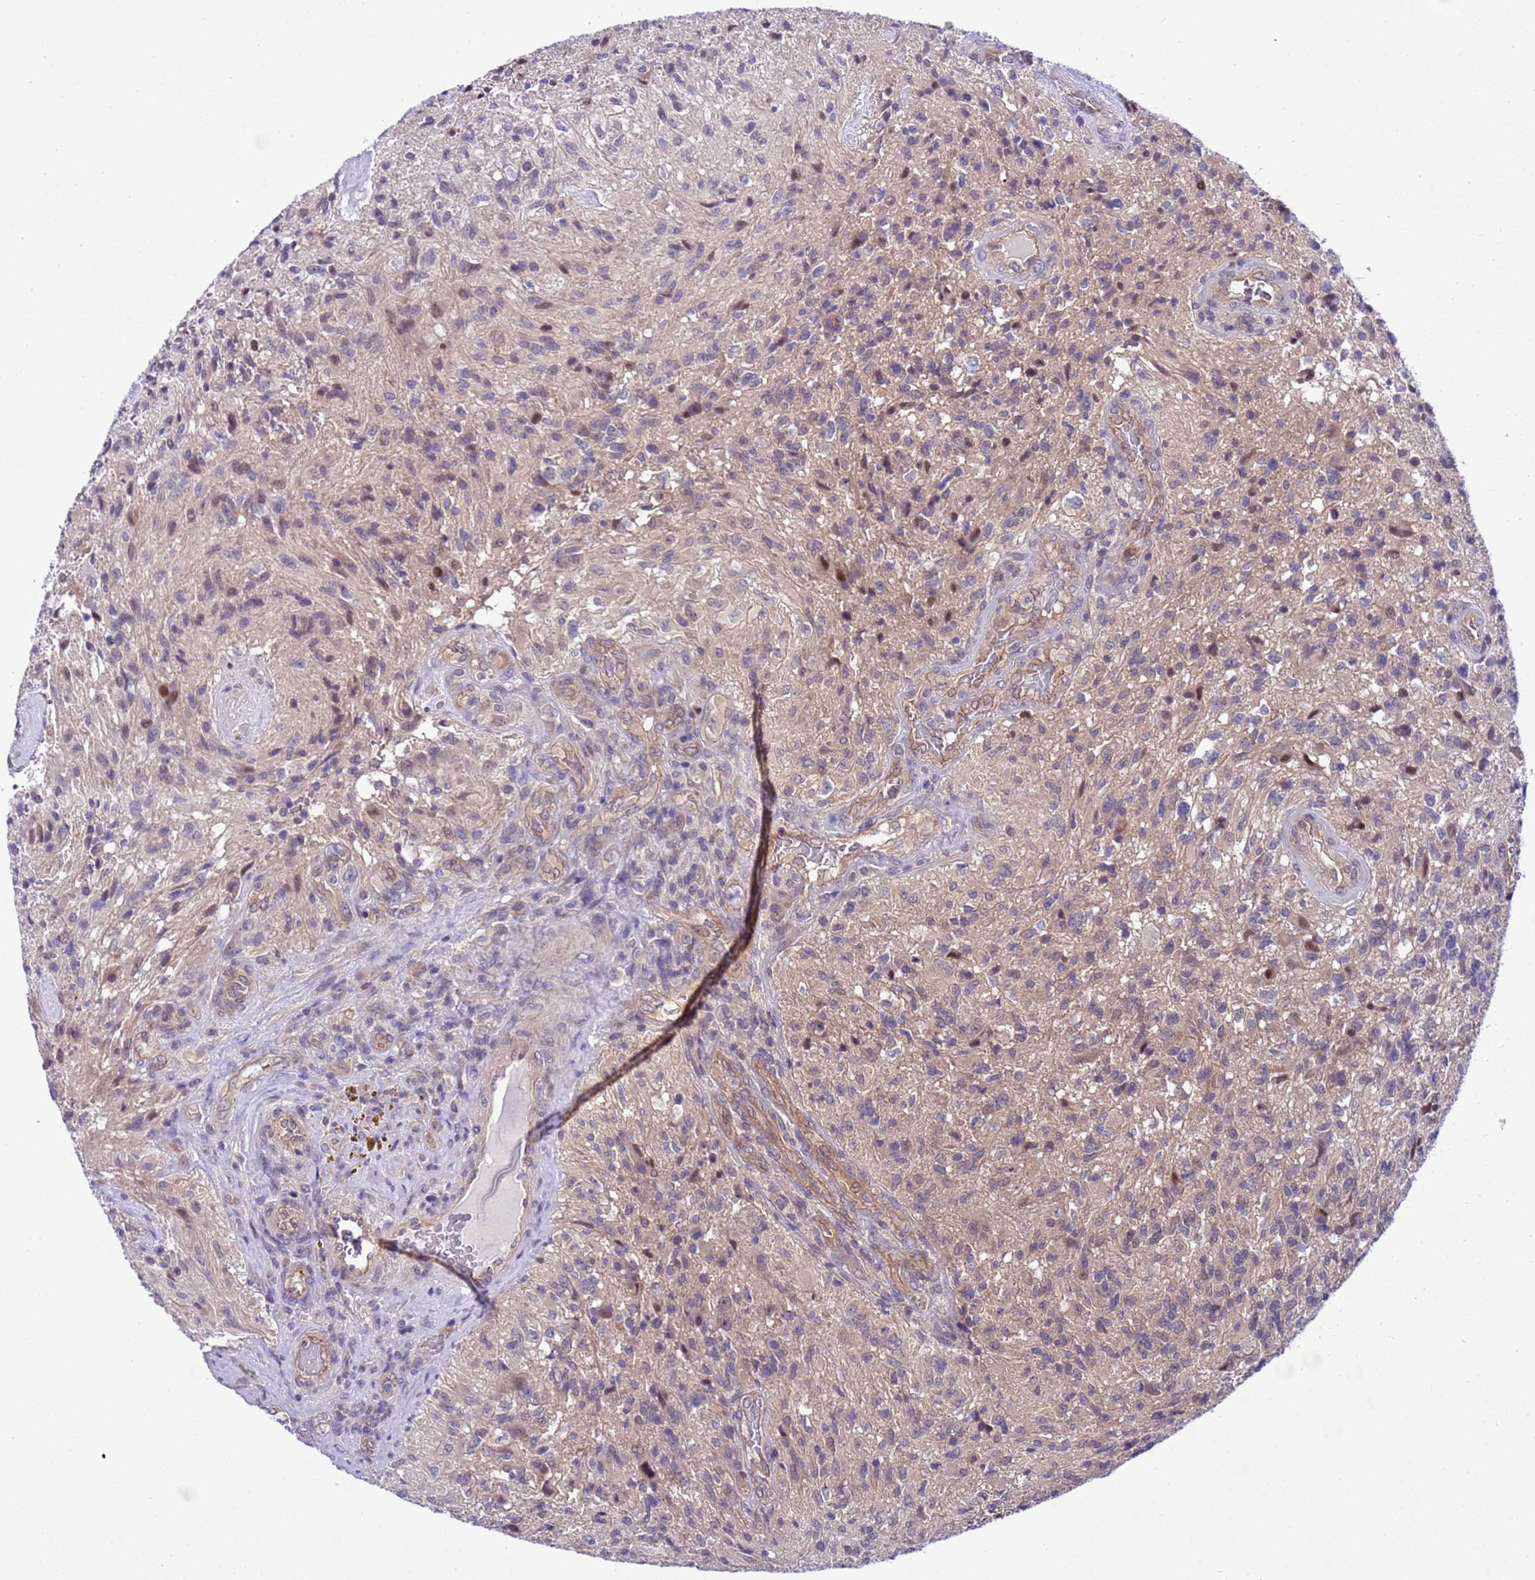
{"staining": {"intensity": "negative", "quantity": "none", "location": "none"}, "tissue": "glioma", "cell_type": "Tumor cells", "image_type": "cancer", "snomed": [{"axis": "morphology", "description": "Glioma, malignant, High grade"}, {"axis": "topography", "description": "Brain"}], "caption": "This is an IHC photomicrograph of human glioma. There is no staining in tumor cells.", "gene": "RASD1", "patient": {"sex": "male", "age": 56}}